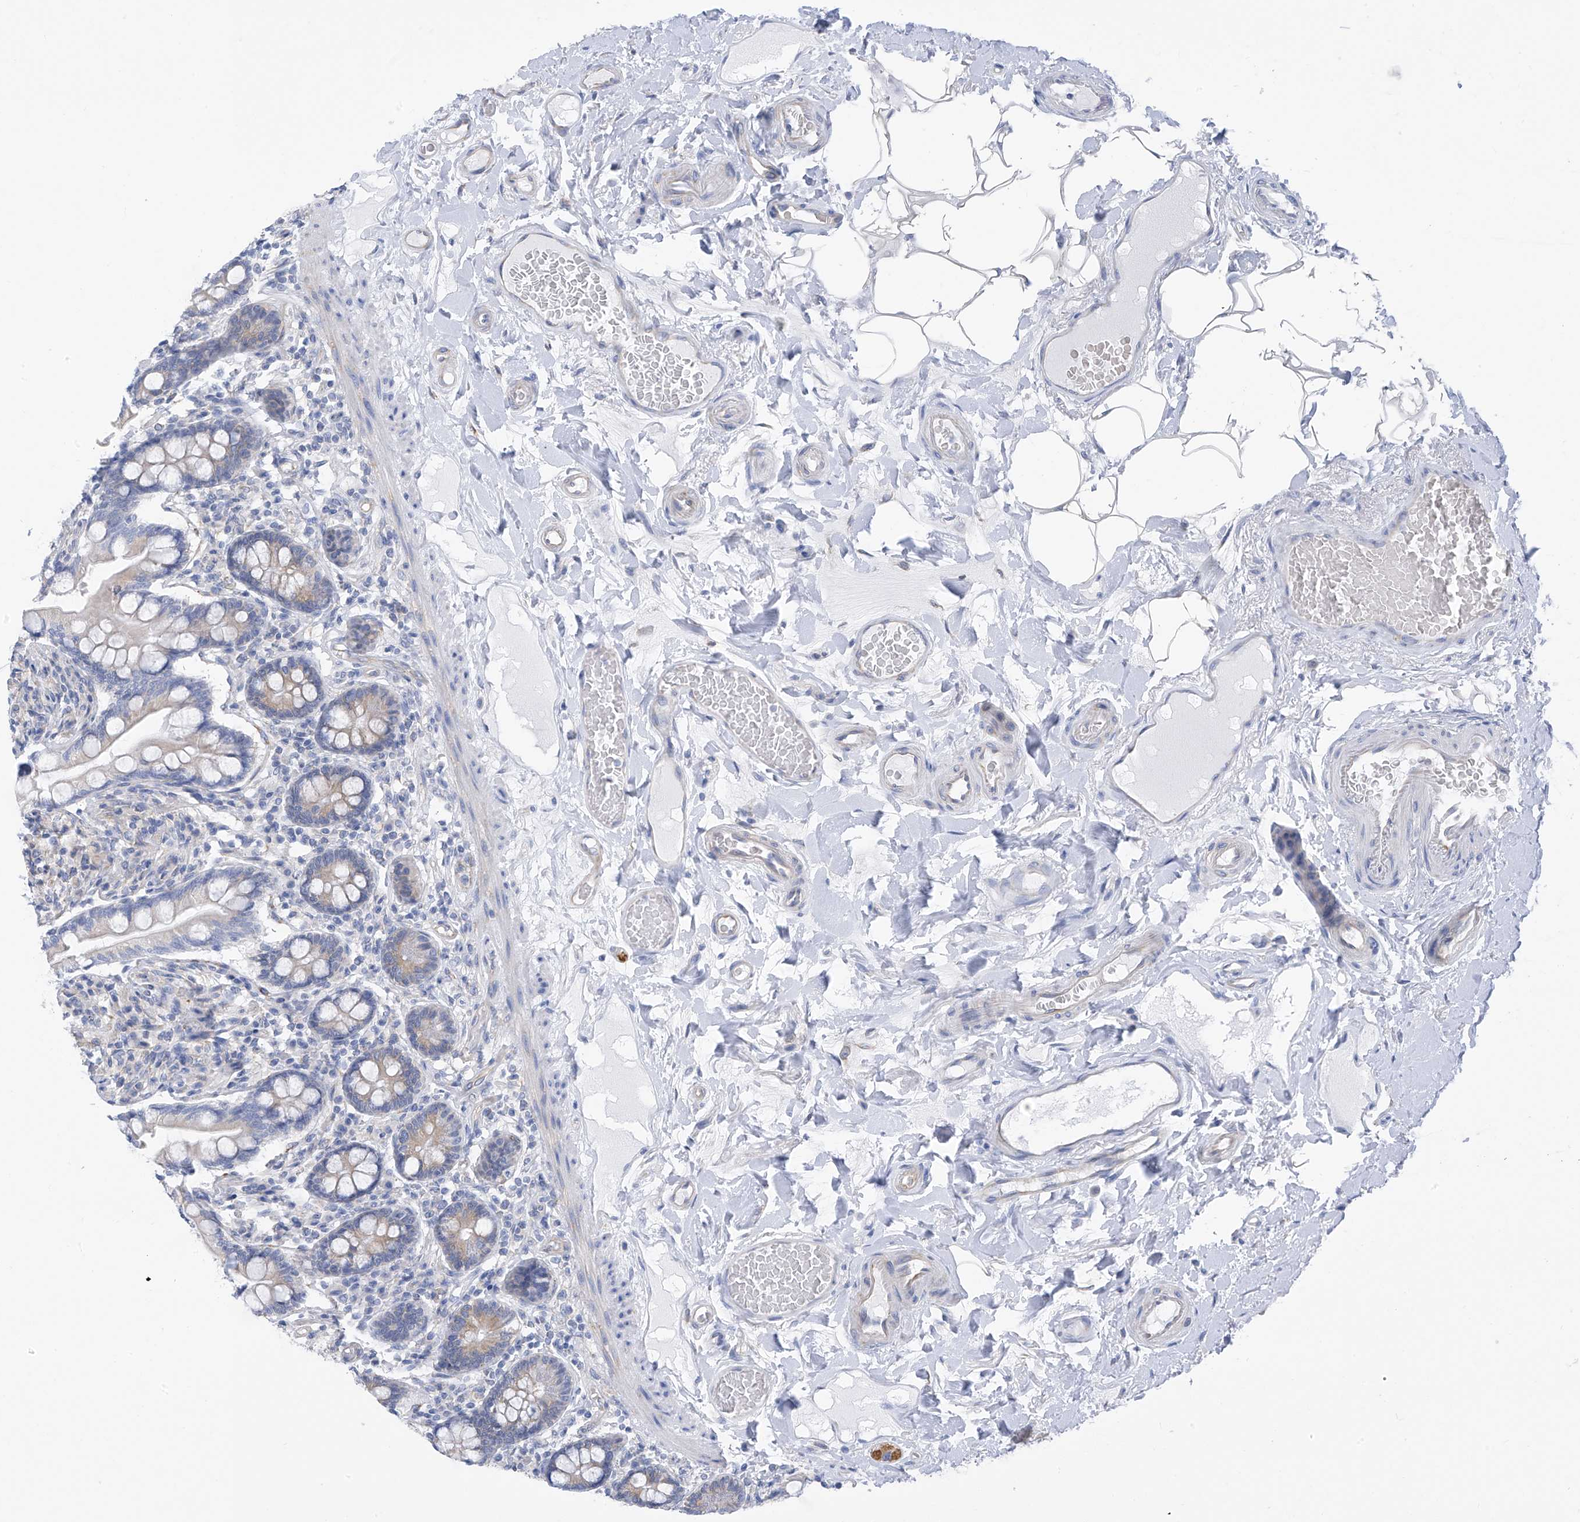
{"staining": {"intensity": "weak", "quantity": "<25%", "location": "cytoplasmic/membranous"}, "tissue": "small intestine", "cell_type": "Glandular cells", "image_type": "normal", "snomed": [{"axis": "morphology", "description": "Normal tissue, NOS"}, {"axis": "topography", "description": "Small intestine"}], "caption": "This is a photomicrograph of IHC staining of benign small intestine, which shows no positivity in glandular cells.", "gene": "RCN2", "patient": {"sex": "female", "age": 64}}